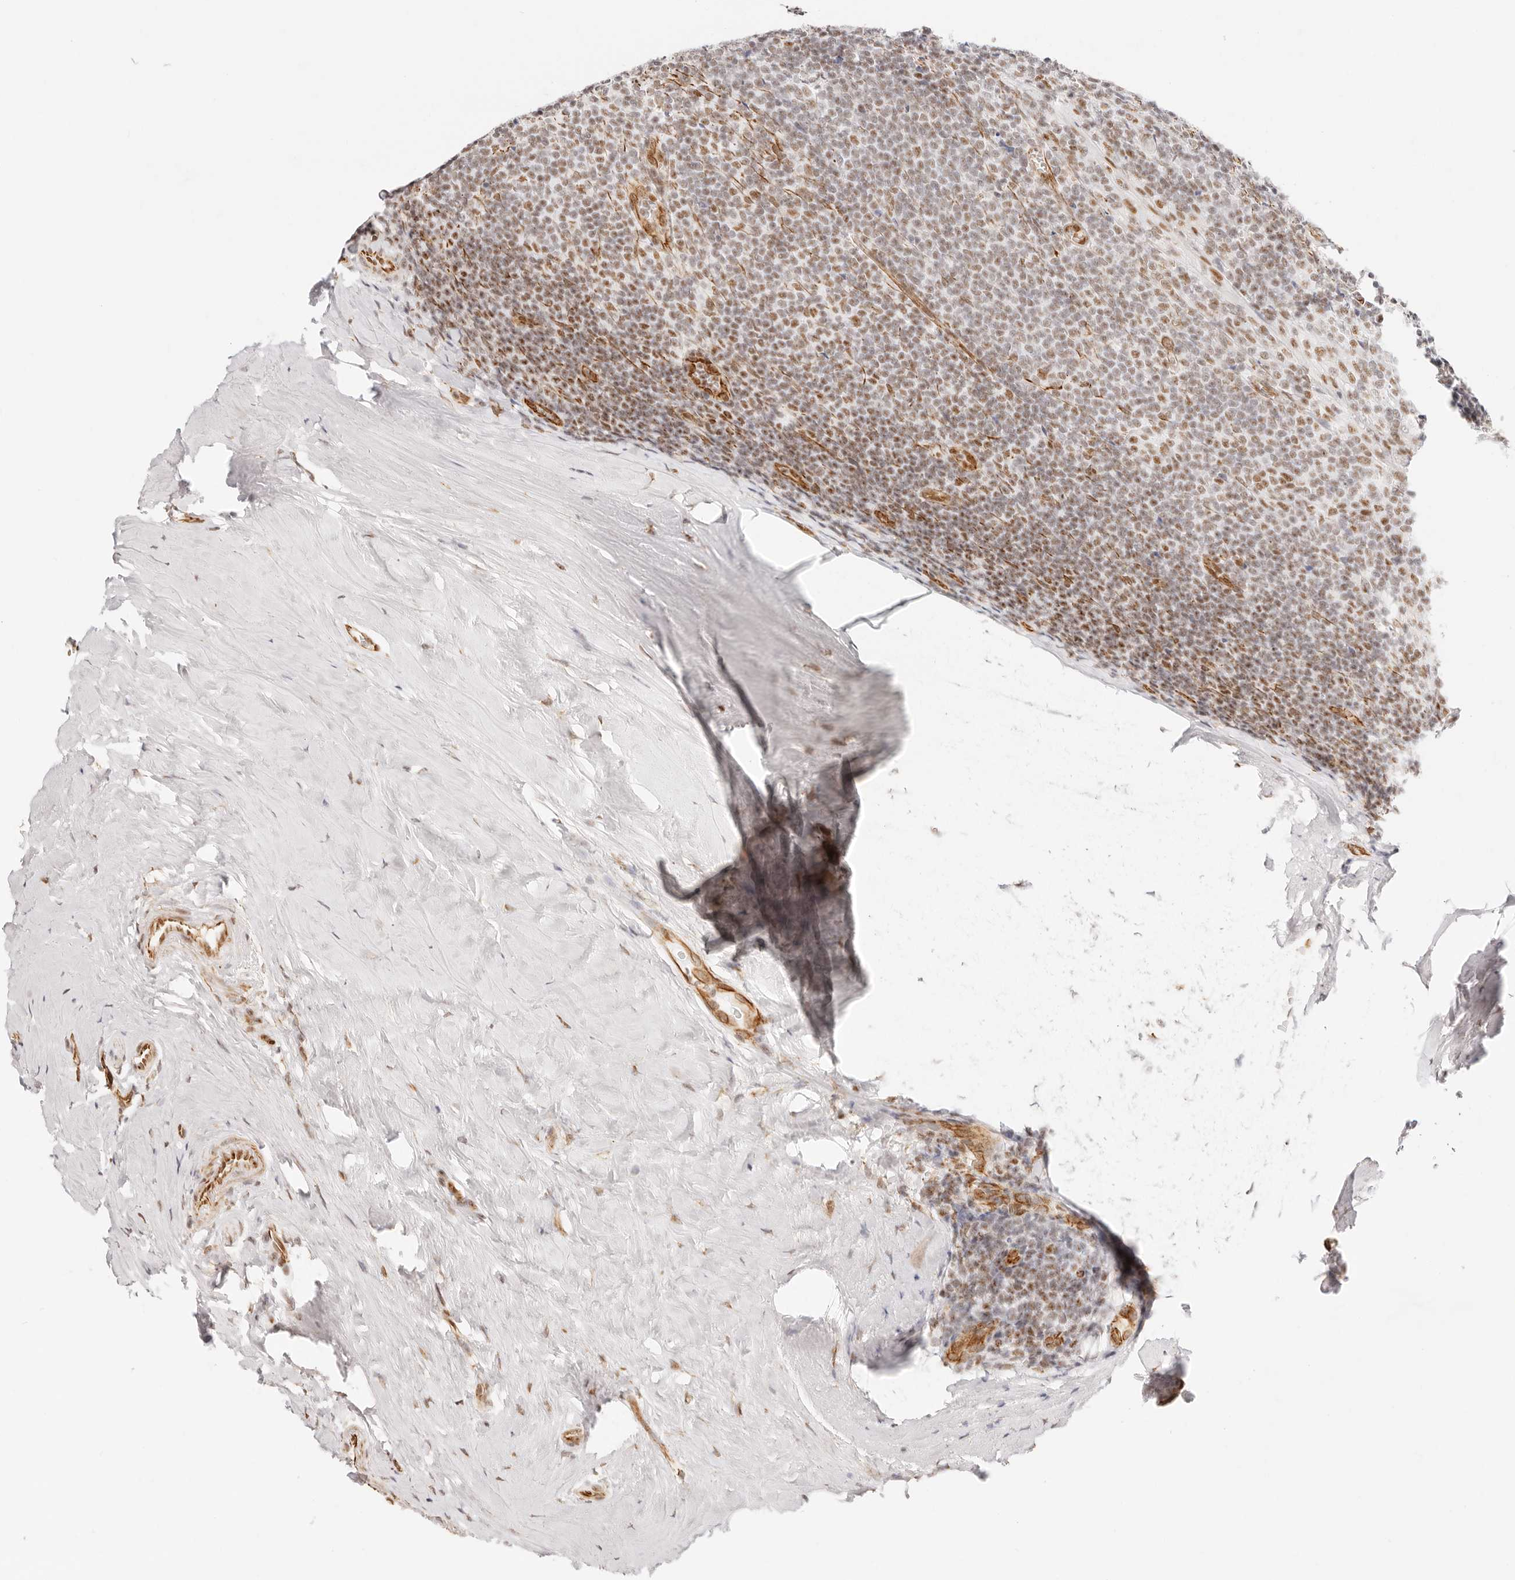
{"staining": {"intensity": "moderate", "quantity": "25%-75%", "location": "nuclear"}, "tissue": "tonsil", "cell_type": "Germinal center cells", "image_type": "normal", "snomed": [{"axis": "morphology", "description": "Normal tissue, NOS"}, {"axis": "topography", "description": "Tonsil"}], "caption": "Protein analysis of normal tonsil demonstrates moderate nuclear positivity in about 25%-75% of germinal center cells.", "gene": "ZC3H11A", "patient": {"sex": "male", "age": 37}}